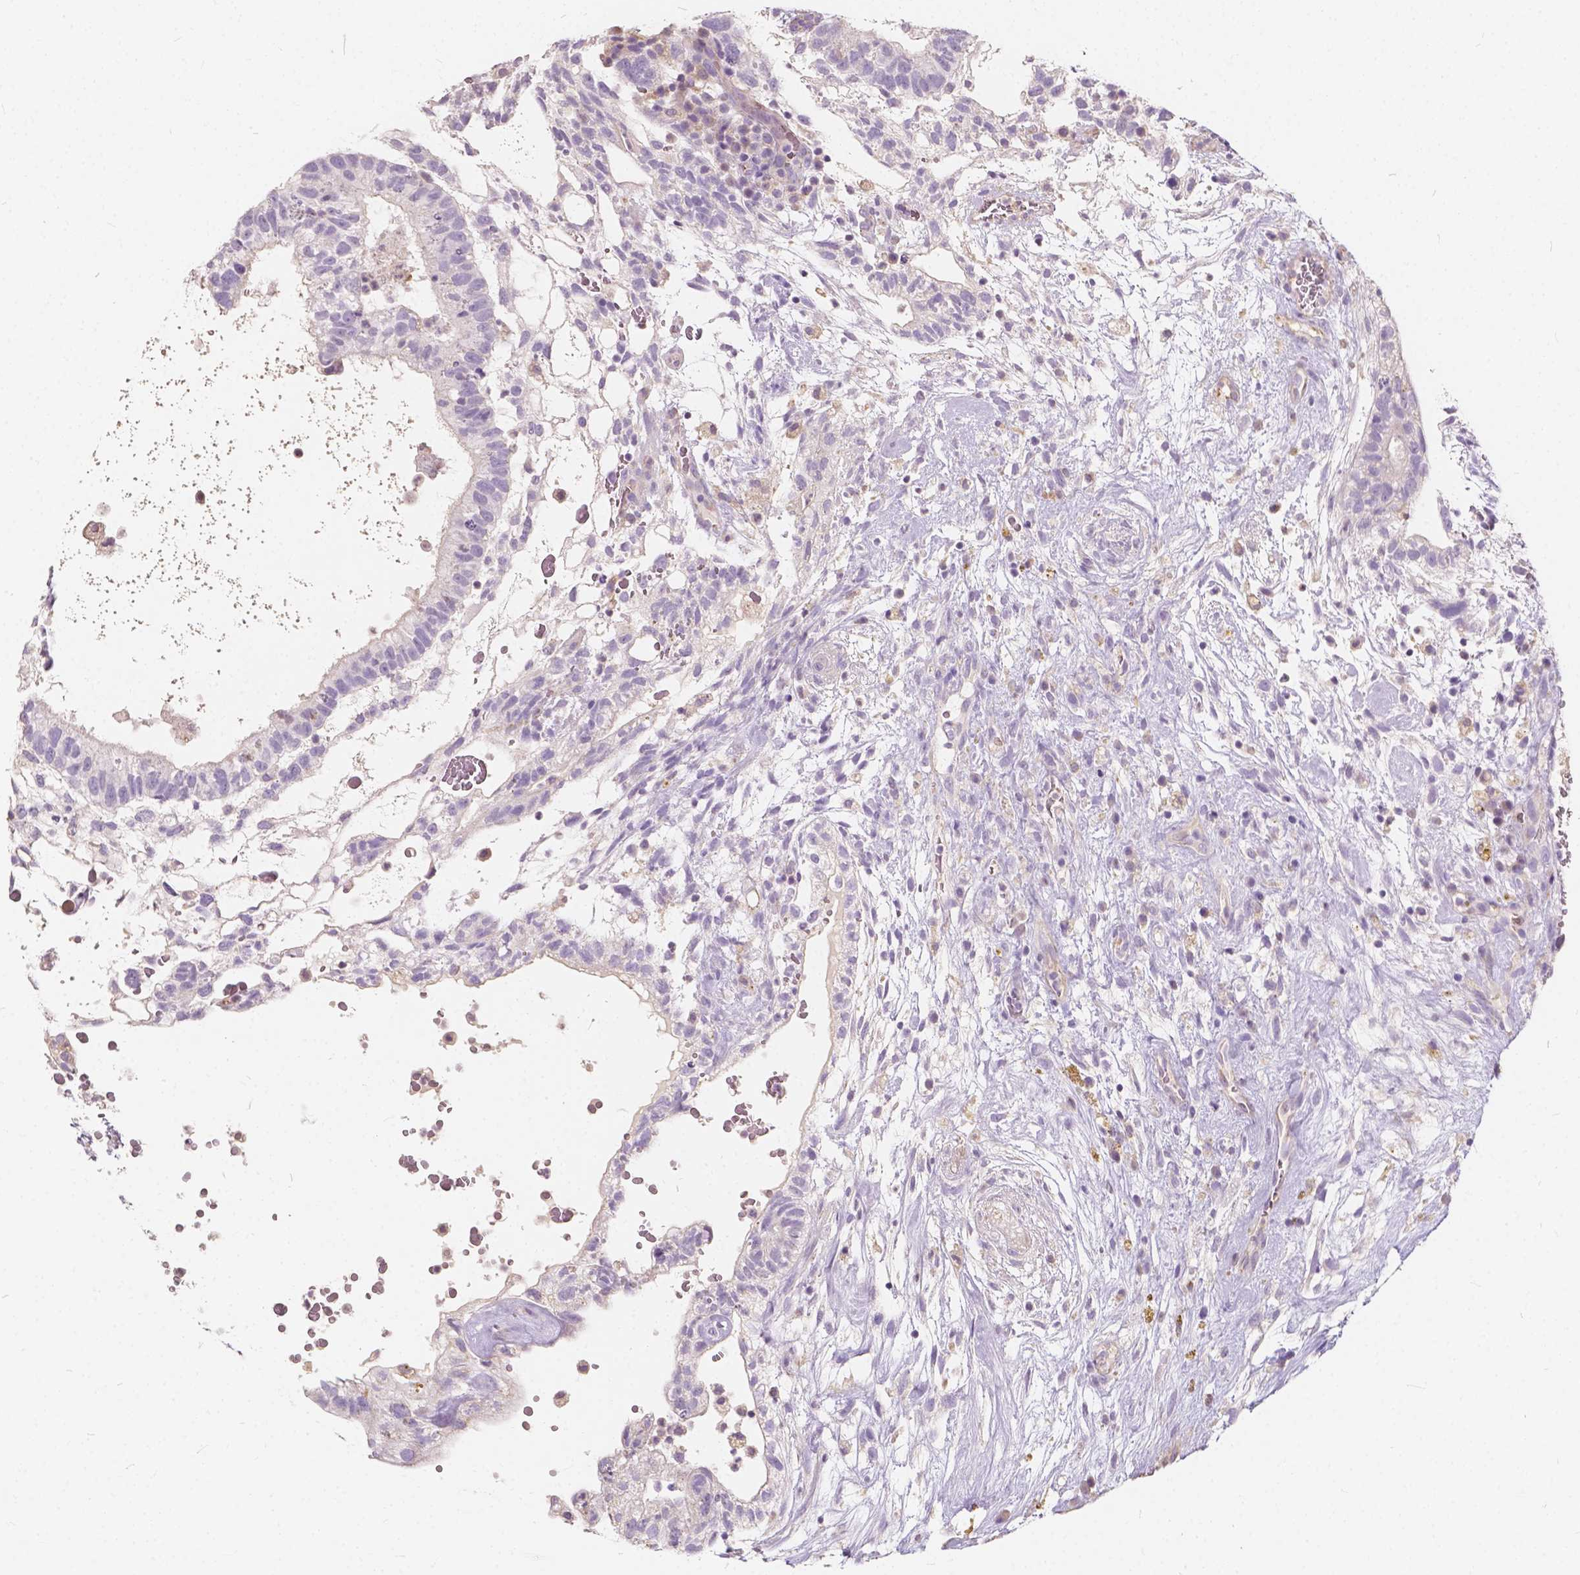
{"staining": {"intensity": "negative", "quantity": "none", "location": "none"}, "tissue": "testis cancer", "cell_type": "Tumor cells", "image_type": "cancer", "snomed": [{"axis": "morphology", "description": "Normal tissue, NOS"}, {"axis": "morphology", "description": "Carcinoma, Embryonal, NOS"}, {"axis": "topography", "description": "Testis"}], "caption": "There is no significant staining in tumor cells of testis cancer.", "gene": "KIAA0513", "patient": {"sex": "male", "age": 32}}